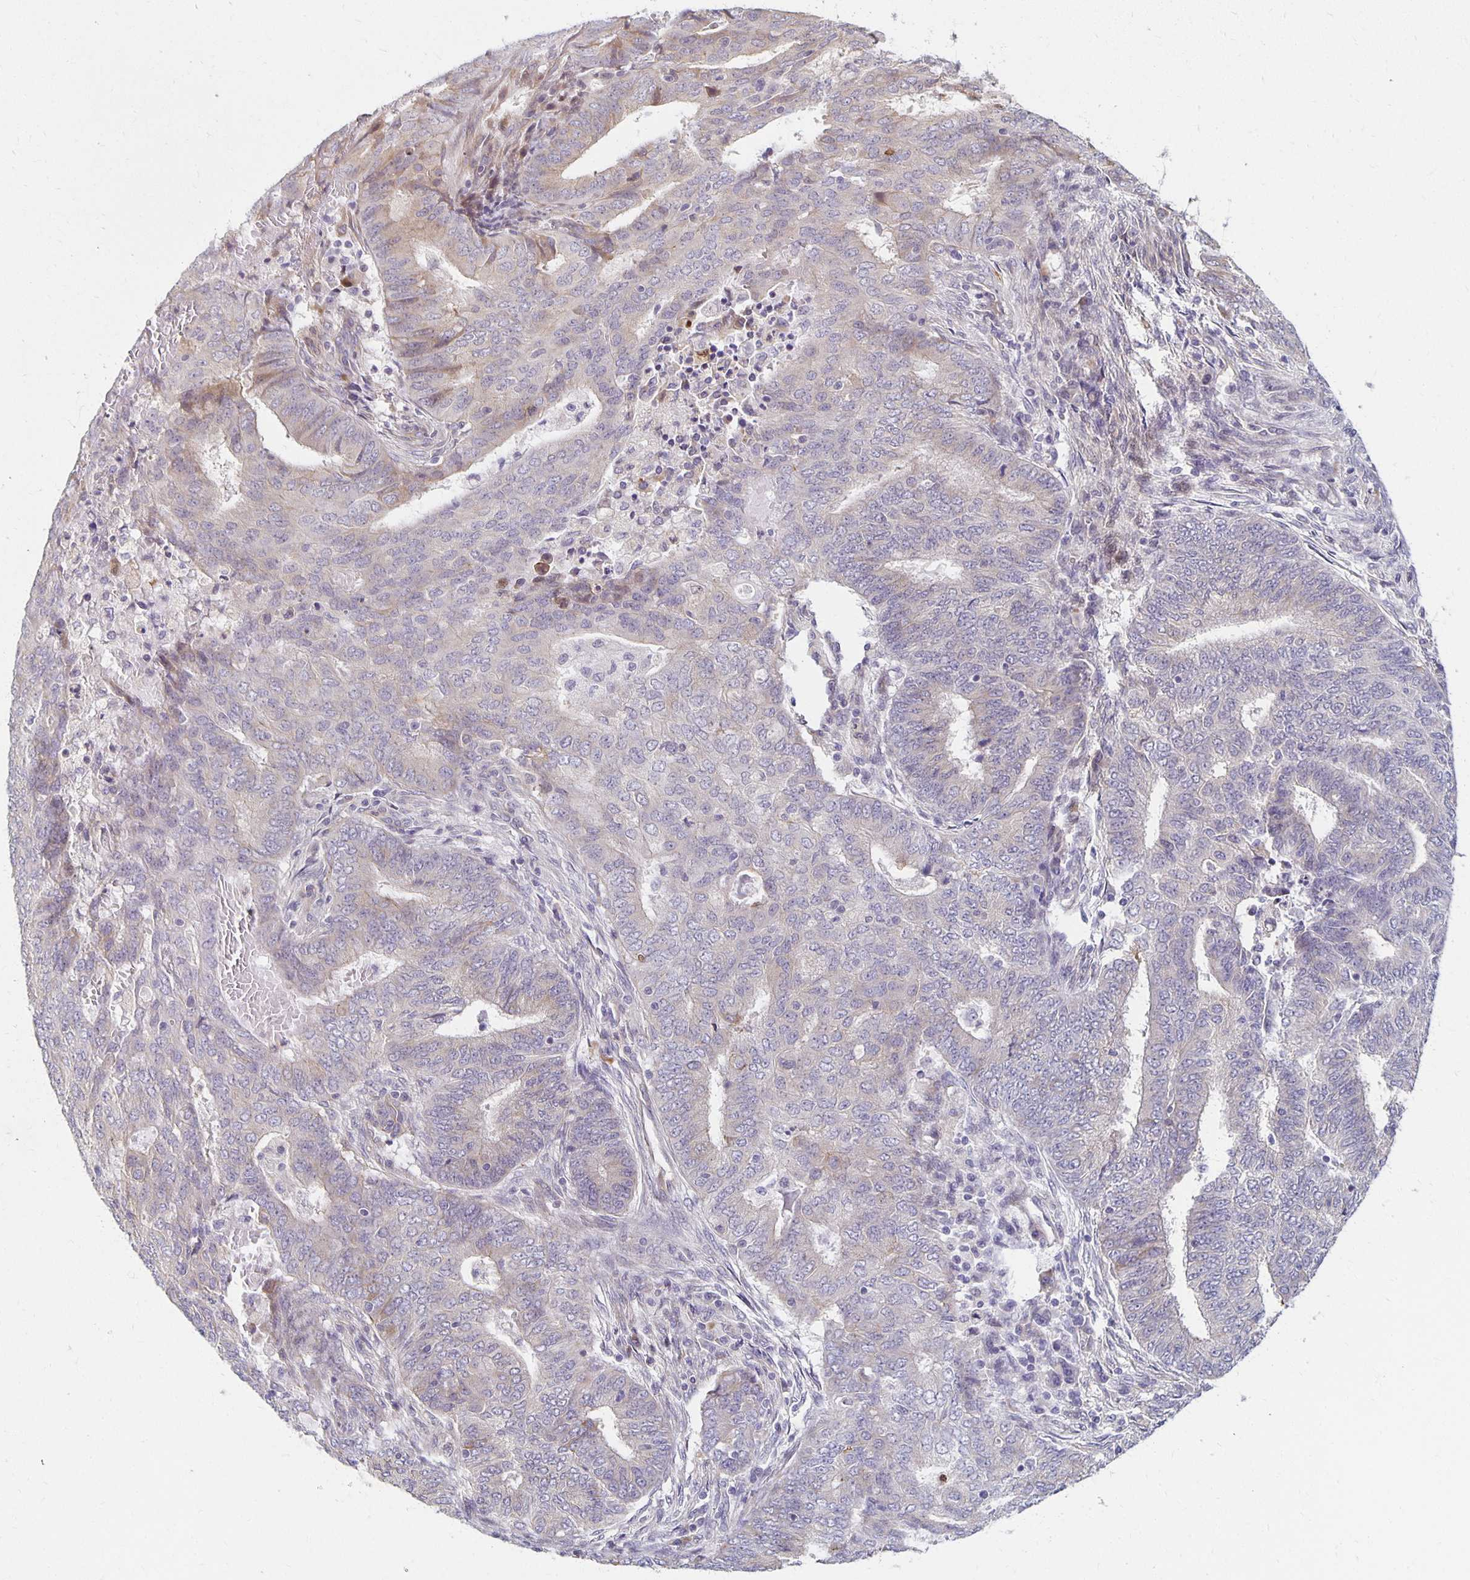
{"staining": {"intensity": "weak", "quantity": "<25%", "location": "cytoplasmic/membranous"}, "tissue": "endometrial cancer", "cell_type": "Tumor cells", "image_type": "cancer", "snomed": [{"axis": "morphology", "description": "Adenocarcinoma, NOS"}, {"axis": "topography", "description": "Endometrium"}], "caption": "Immunohistochemistry (IHC) histopathology image of endometrial cancer stained for a protein (brown), which displays no expression in tumor cells.", "gene": "SORL1", "patient": {"sex": "female", "age": 62}}